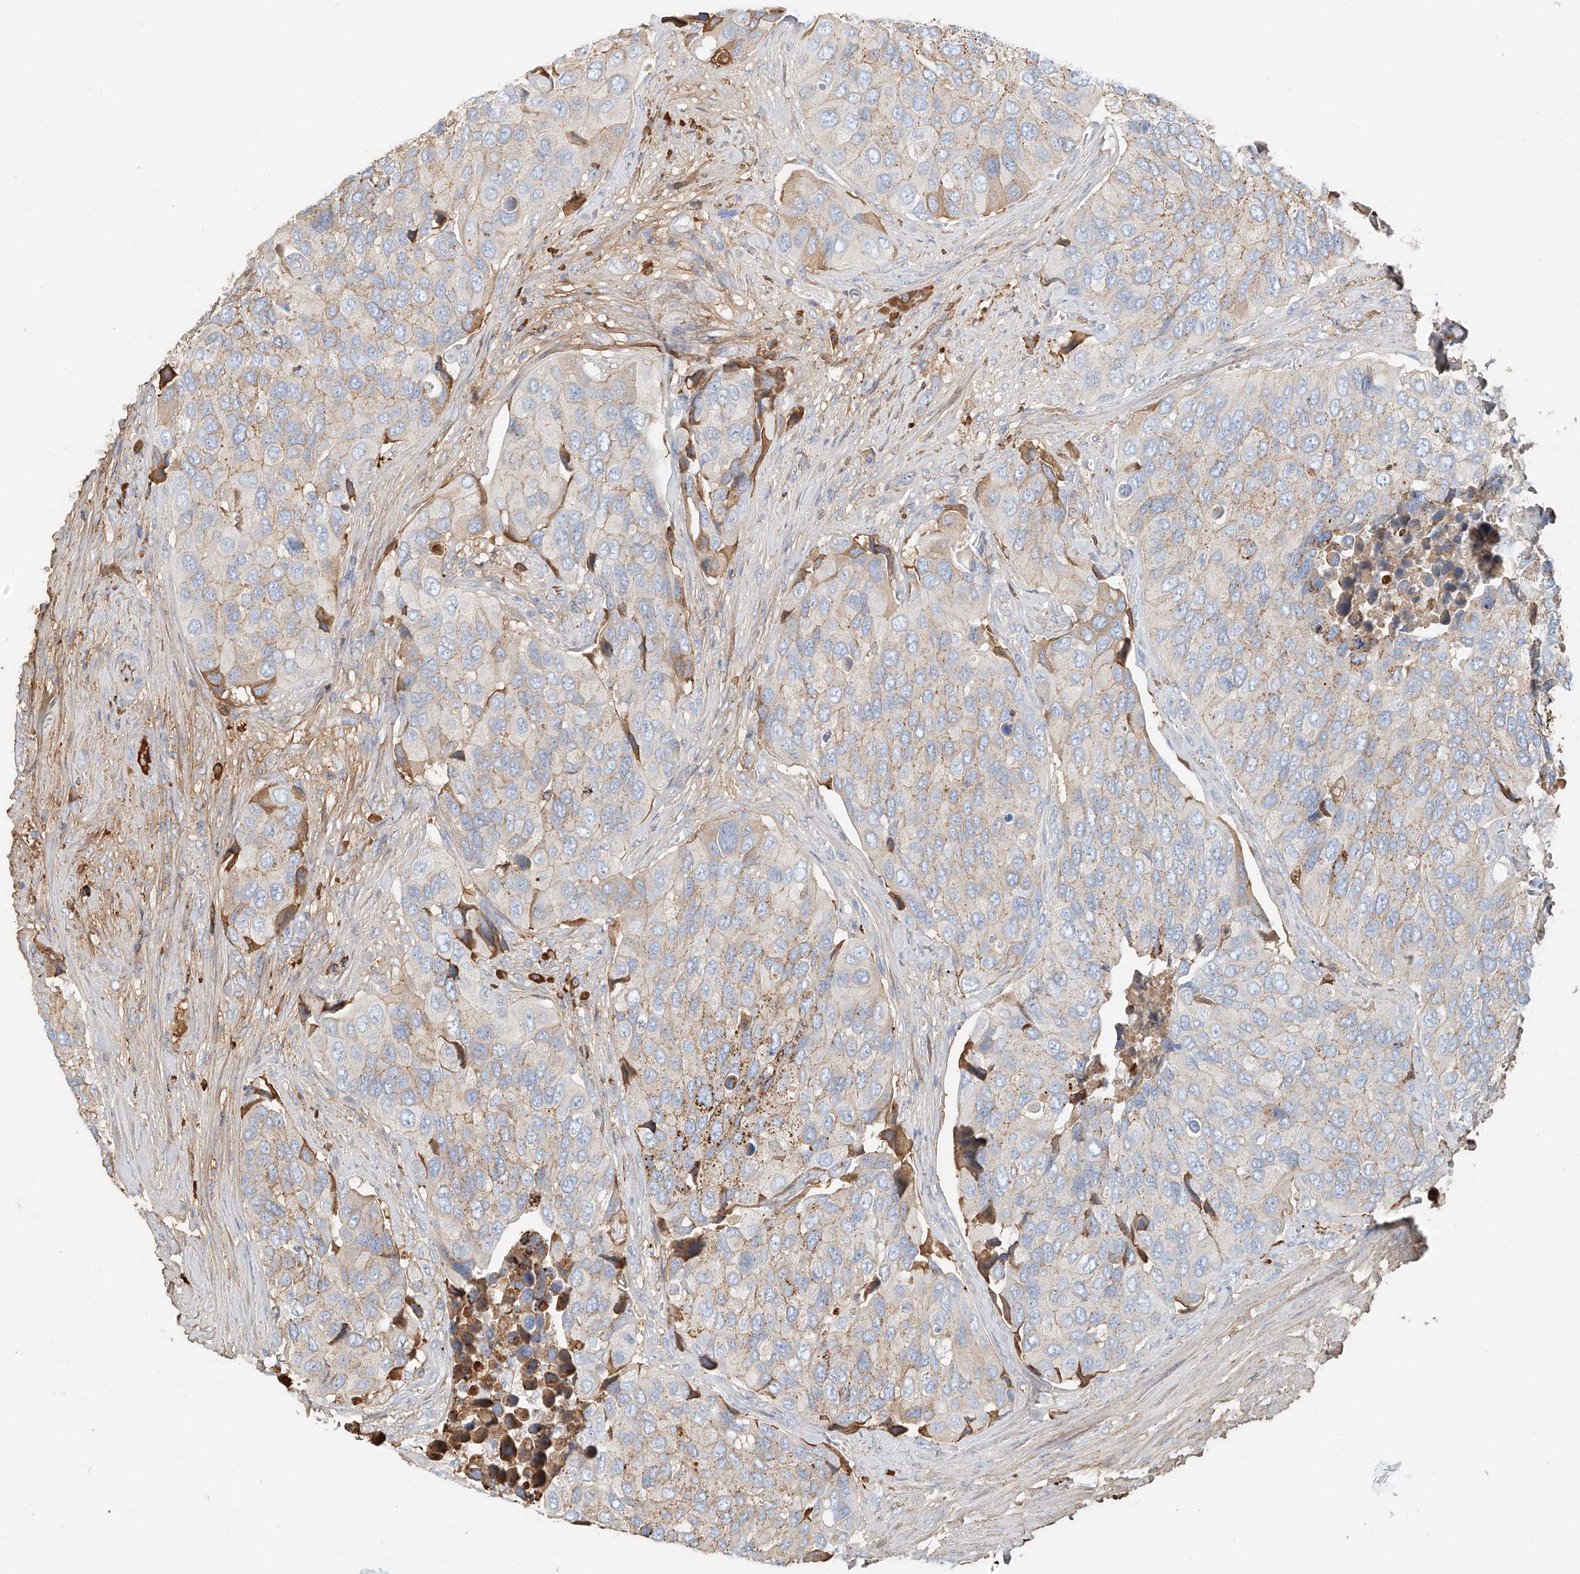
{"staining": {"intensity": "weak", "quantity": "25%-75%", "location": "cytoplasmic/membranous"}, "tissue": "urothelial cancer", "cell_type": "Tumor cells", "image_type": "cancer", "snomed": [{"axis": "morphology", "description": "Urothelial carcinoma, High grade"}, {"axis": "topography", "description": "Urinary bladder"}], "caption": "A micrograph of human urothelial cancer stained for a protein exhibits weak cytoplasmic/membranous brown staining in tumor cells. The staining was performed using DAB to visualize the protein expression in brown, while the nuclei were stained in blue with hematoxylin (Magnification: 20x).", "gene": "ZFP30", "patient": {"sex": "male", "age": 74}}